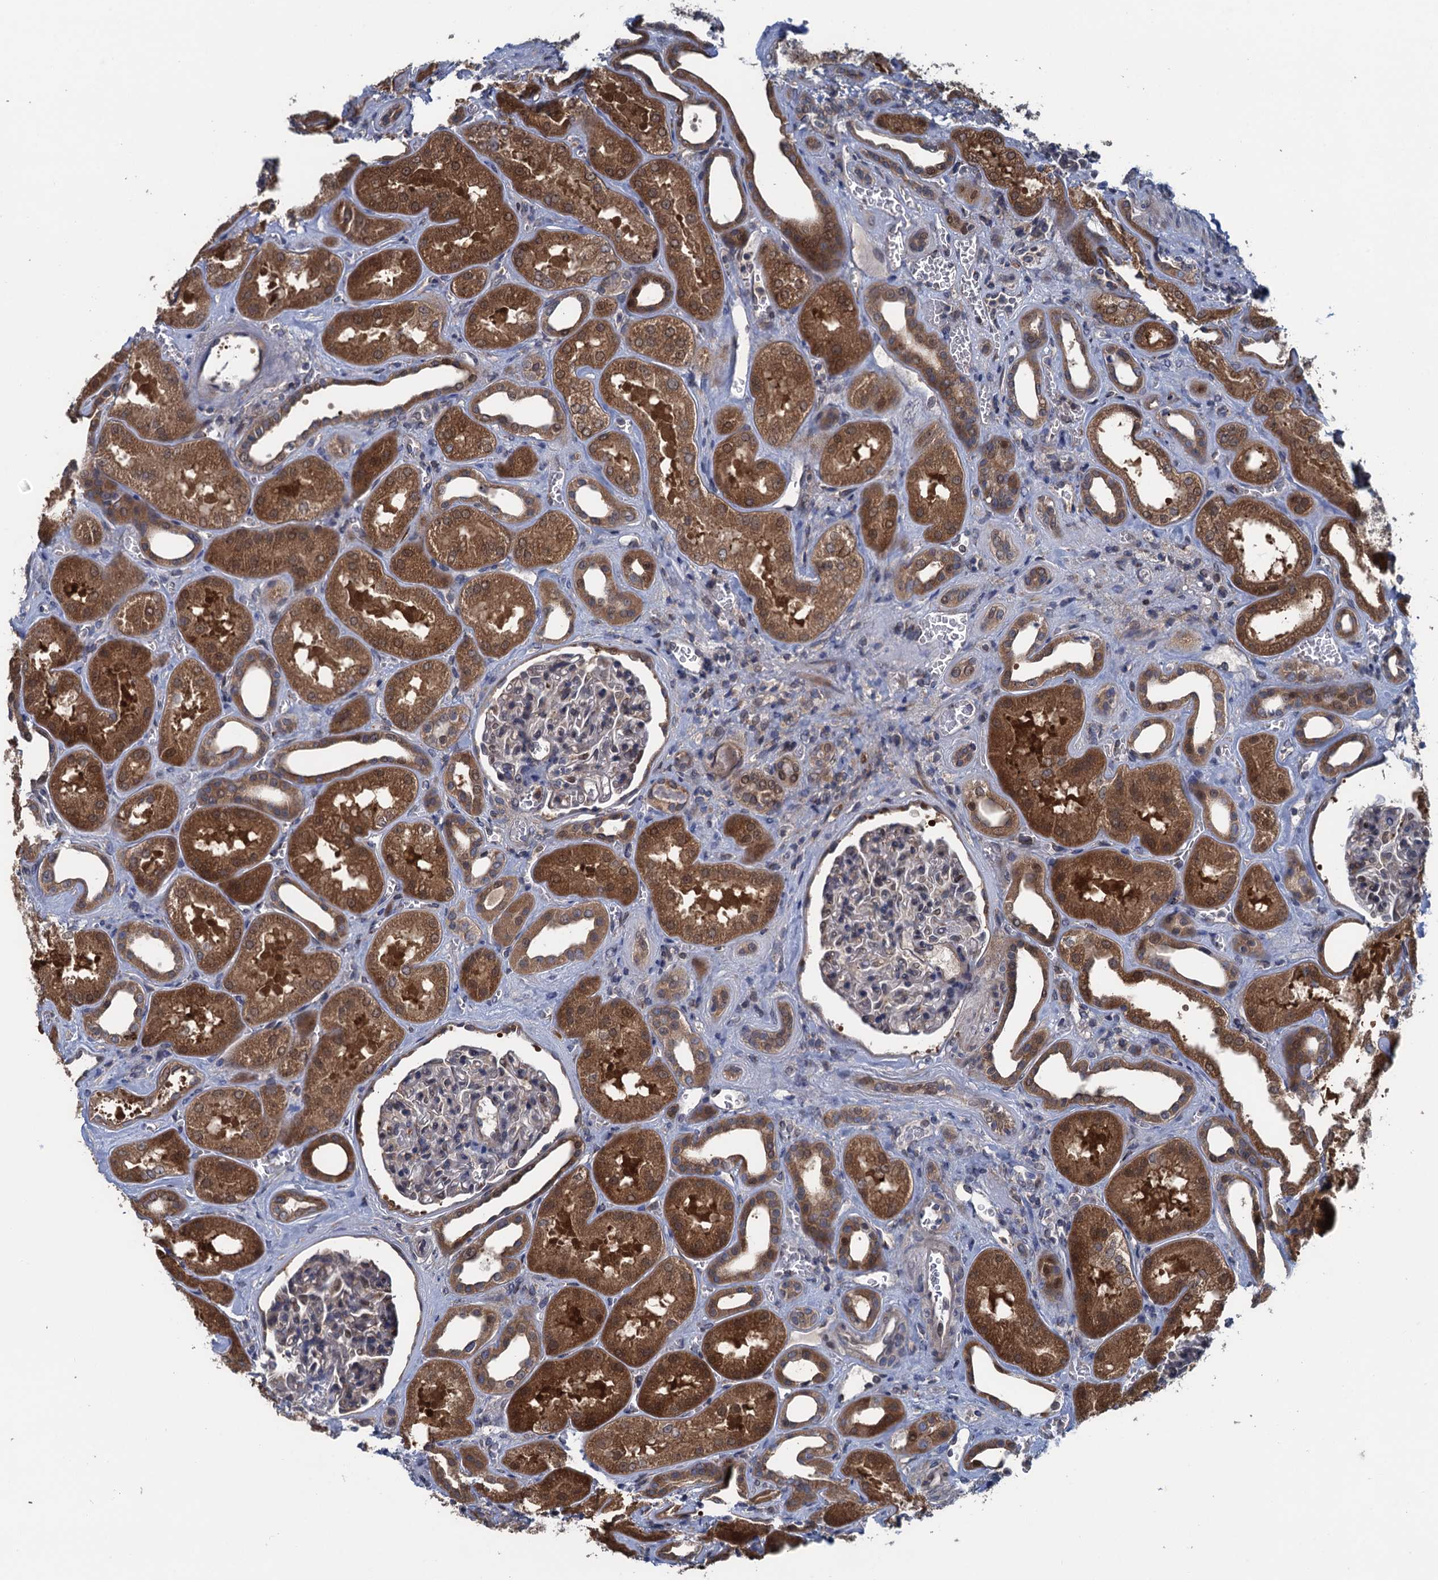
{"staining": {"intensity": "moderate", "quantity": "<25%", "location": "cytoplasmic/membranous,nuclear"}, "tissue": "kidney", "cell_type": "Cells in glomeruli", "image_type": "normal", "snomed": [{"axis": "morphology", "description": "Normal tissue, NOS"}, {"axis": "morphology", "description": "Adenocarcinoma, NOS"}, {"axis": "topography", "description": "Kidney"}], "caption": "A histopathology image showing moderate cytoplasmic/membranous,nuclear positivity in about <25% of cells in glomeruli in benign kidney, as visualized by brown immunohistochemical staining.", "gene": "CNTN5", "patient": {"sex": "female", "age": 68}}